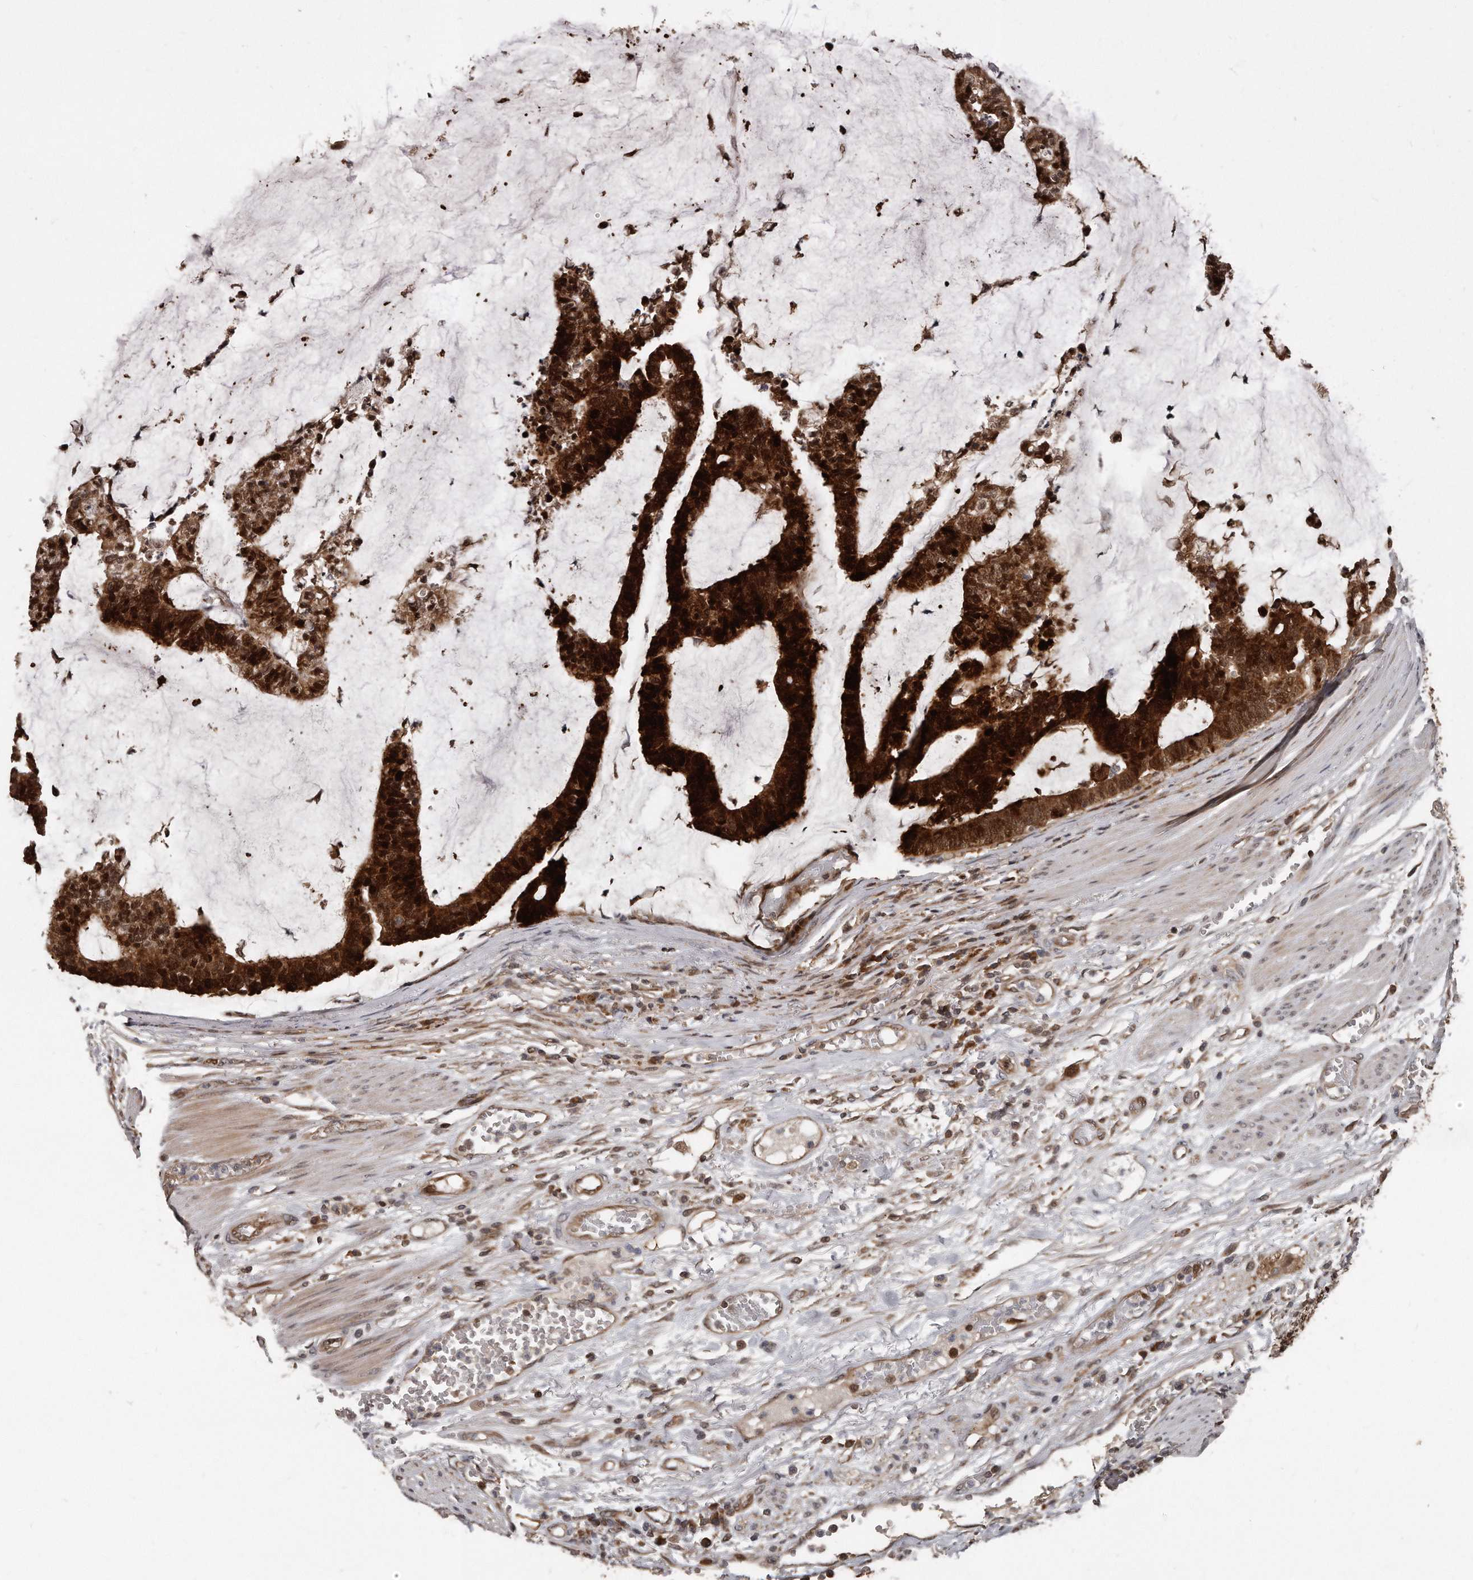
{"staining": {"intensity": "strong", "quantity": ">75%", "location": "cytoplasmic/membranous,nuclear"}, "tissue": "colorectal cancer", "cell_type": "Tumor cells", "image_type": "cancer", "snomed": [{"axis": "morphology", "description": "Adenocarcinoma, NOS"}, {"axis": "topography", "description": "Colon"}], "caption": "Colorectal cancer (adenocarcinoma) stained with a brown dye displays strong cytoplasmic/membranous and nuclear positive expression in about >75% of tumor cells.", "gene": "GCH1", "patient": {"sex": "female", "age": 84}}